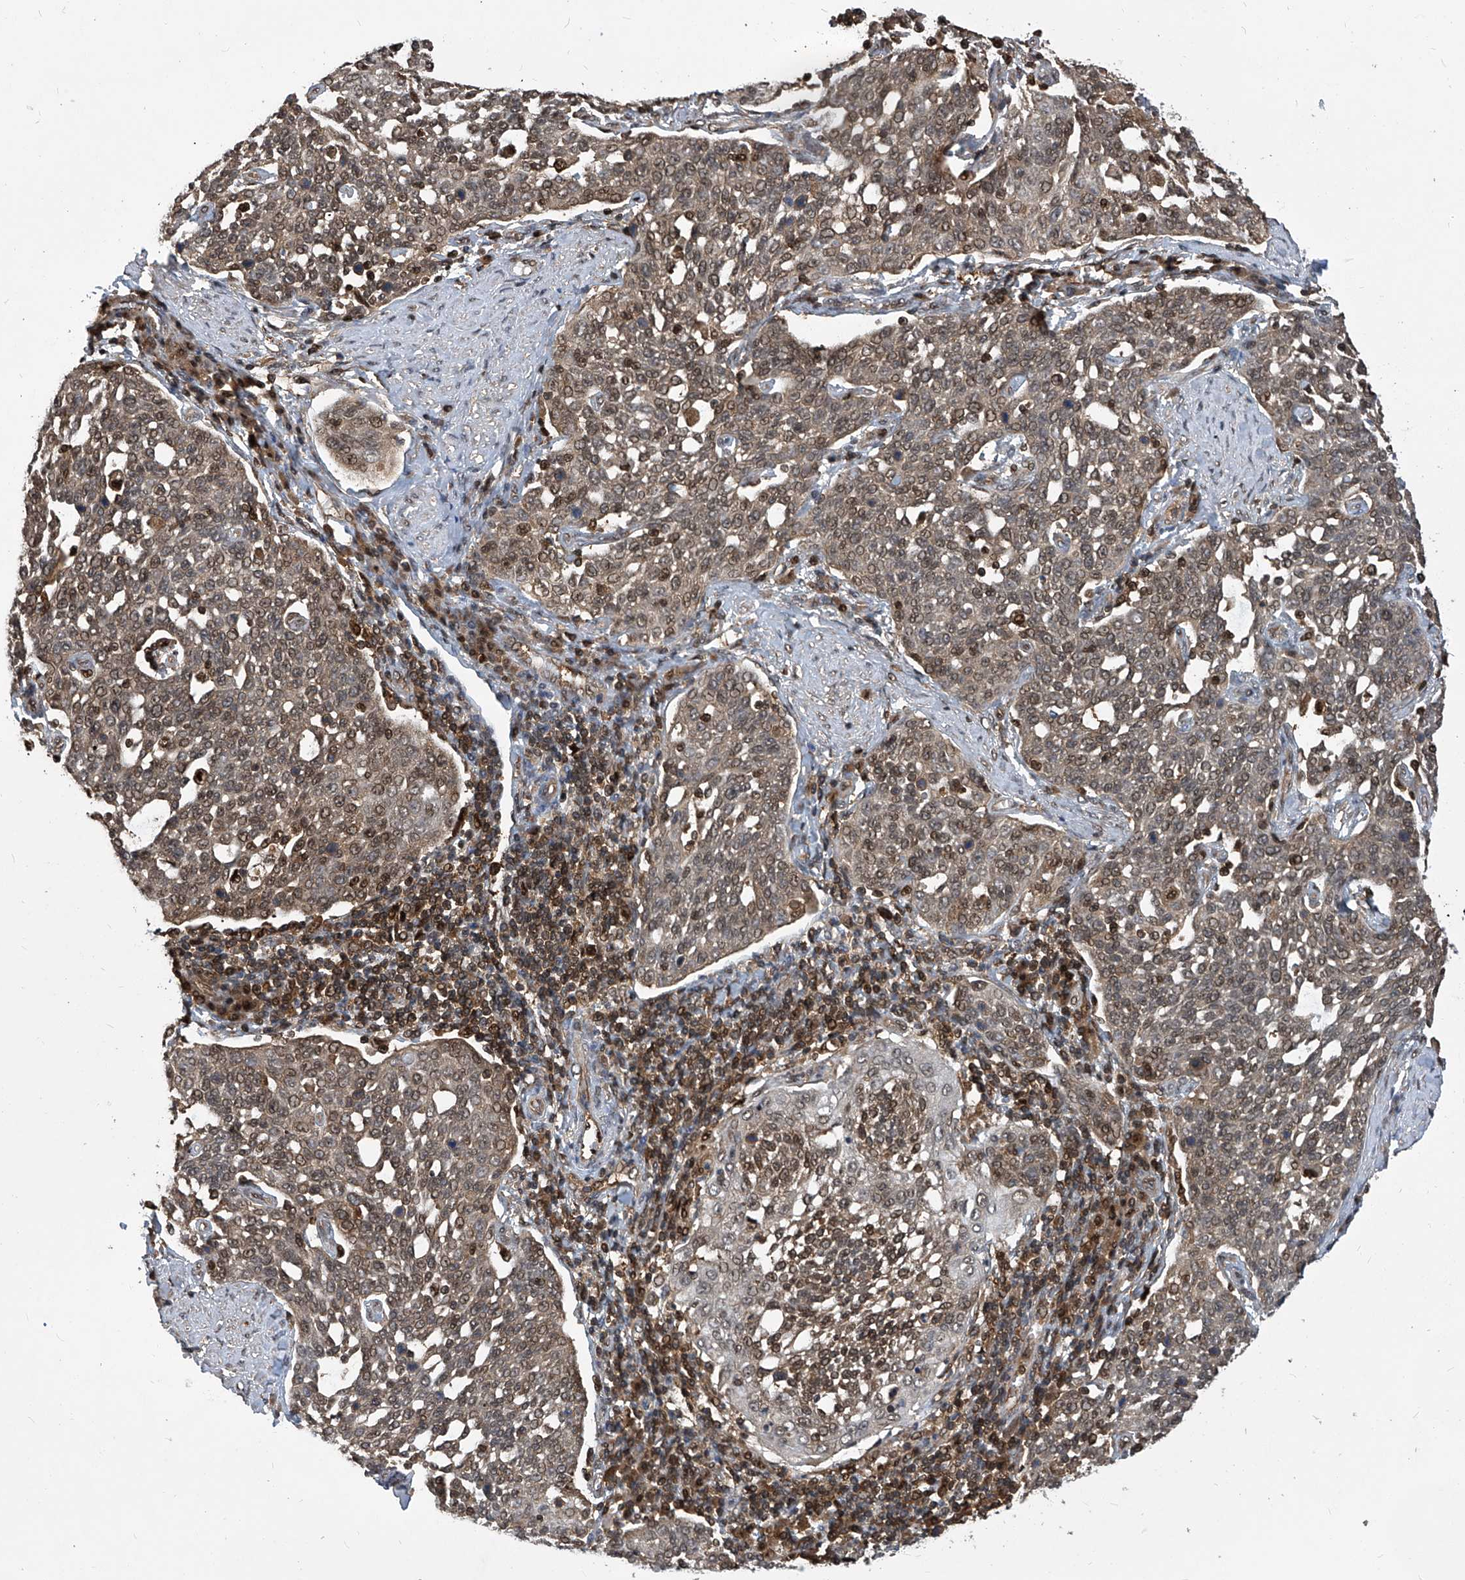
{"staining": {"intensity": "moderate", "quantity": "25%-75%", "location": "cytoplasmic/membranous,nuclear"}, "tissue": "cervical cancer", "cell_type": "Tumor cells", "image_type": "cancer", "snomed": [{"axis": "morphology", "description": "Squamous cell carcinoma, NOS"}, {"axis": "topography", "description": "Cervix"}], "caption": "The micrograph exhibits immunohistochemical staining of squamous cell carcinoma (cervical). There is moderate cytoplasmic/membranous and nuclear expression is present in approximately 25%-75% of tumor cells.", "gene": "PSMB1", "patient": {"sex": "female", "age": 34}}